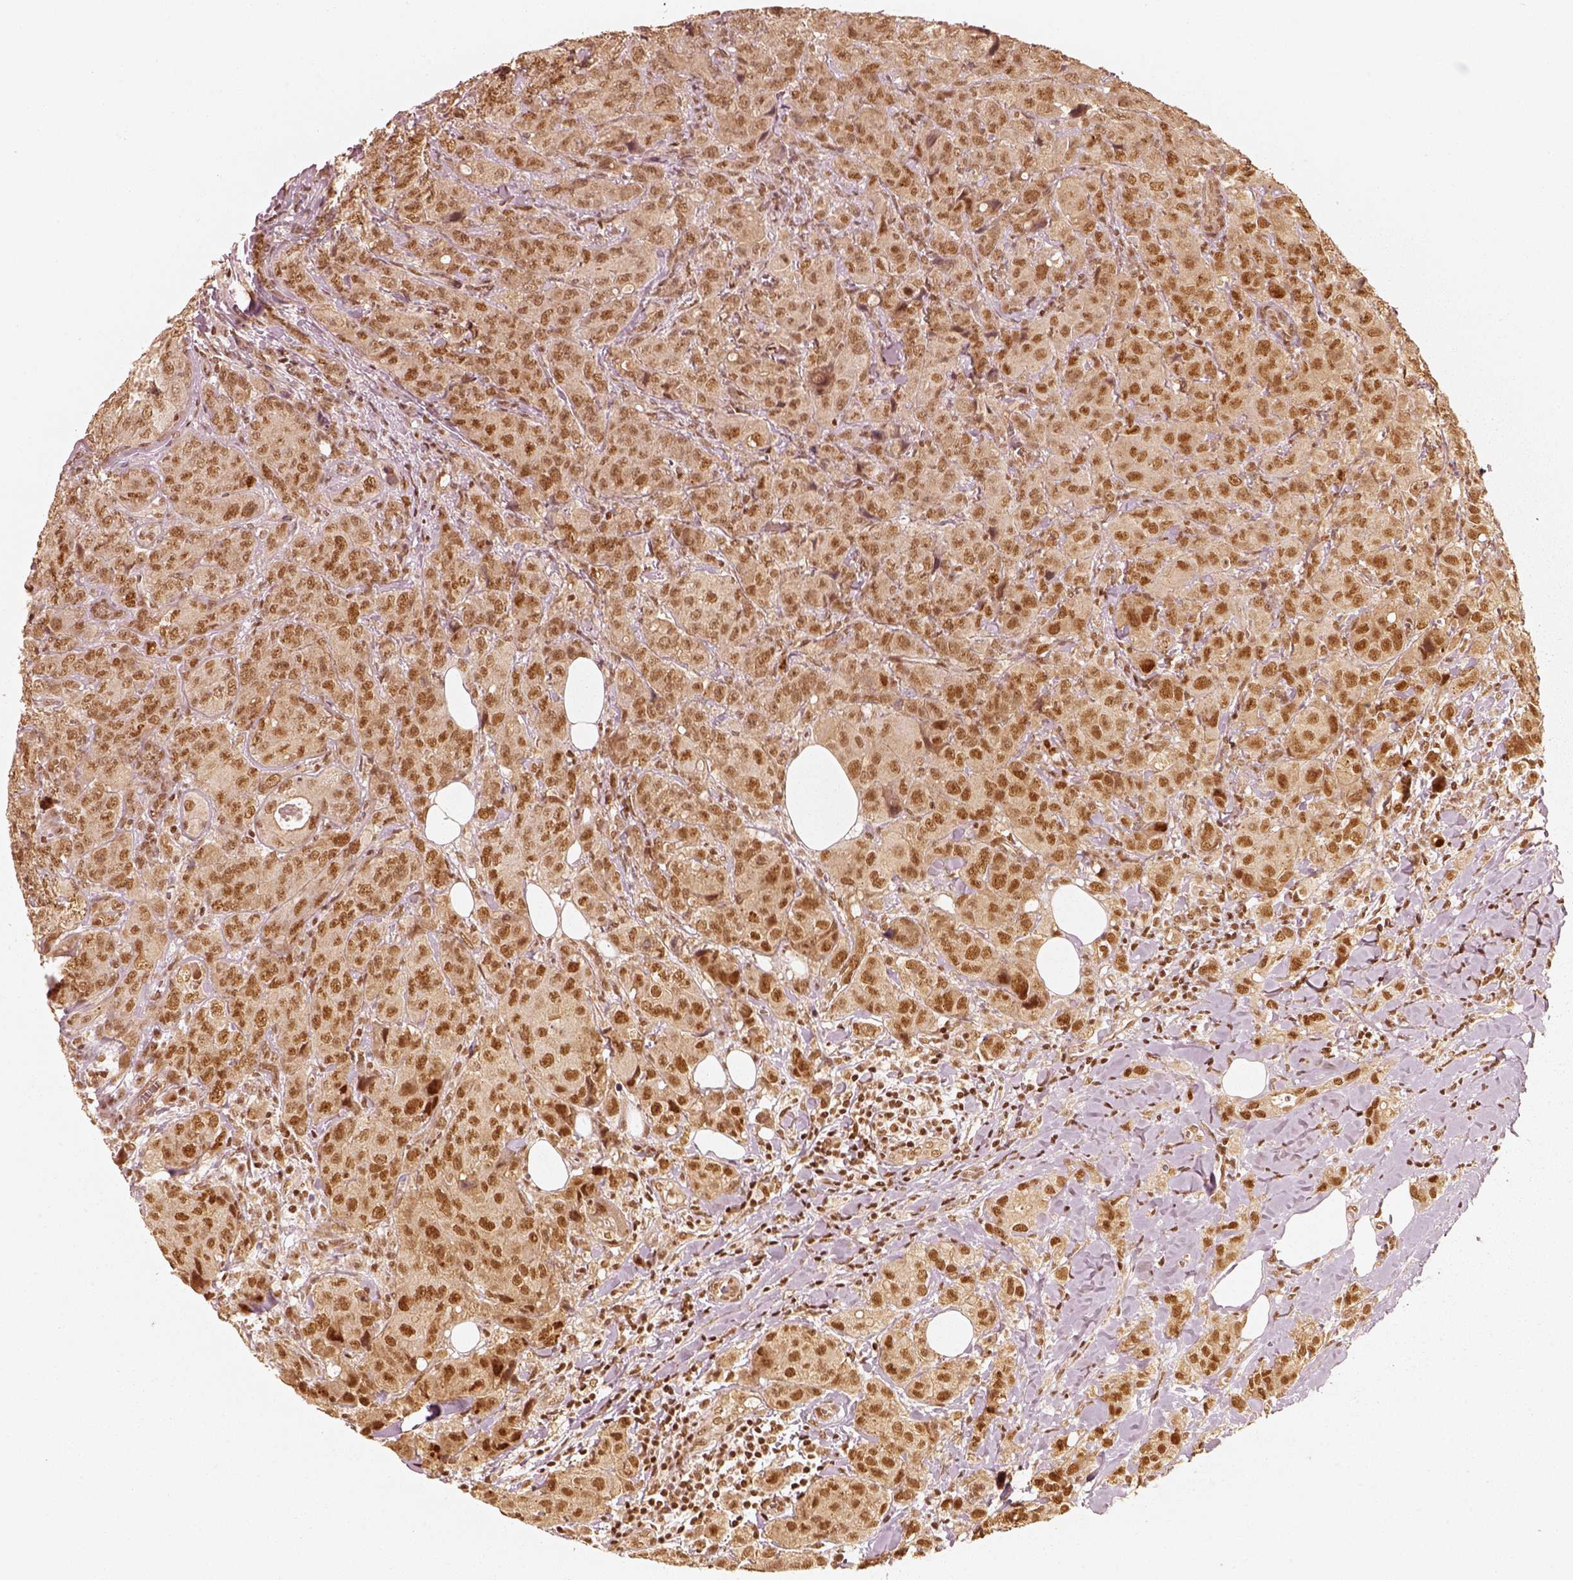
{"staining": {"intensity": "strong", "quantity": ">75%", "location": "nuclear"}, "tissue": "breast cancer", "cell_type": "Tumor cells", "image_type": "cancer", "snomed": [{"axis": "morphology", "description": "Duct carcinoma"}, {"axis": "topography", "description": "Breast"}], "caption": "A photomicrograph of human breast infiltrating ductal carcinoma stained for a protein demonstrates strong nuclear brown staining in tumor cells. The protein is stained brown, and the nuclei are stained in blue (DAB IHC with brightfield microscopy, high magnification).", "gene": "GMEB2", "patient": {"sex": "female", "age": 43}}